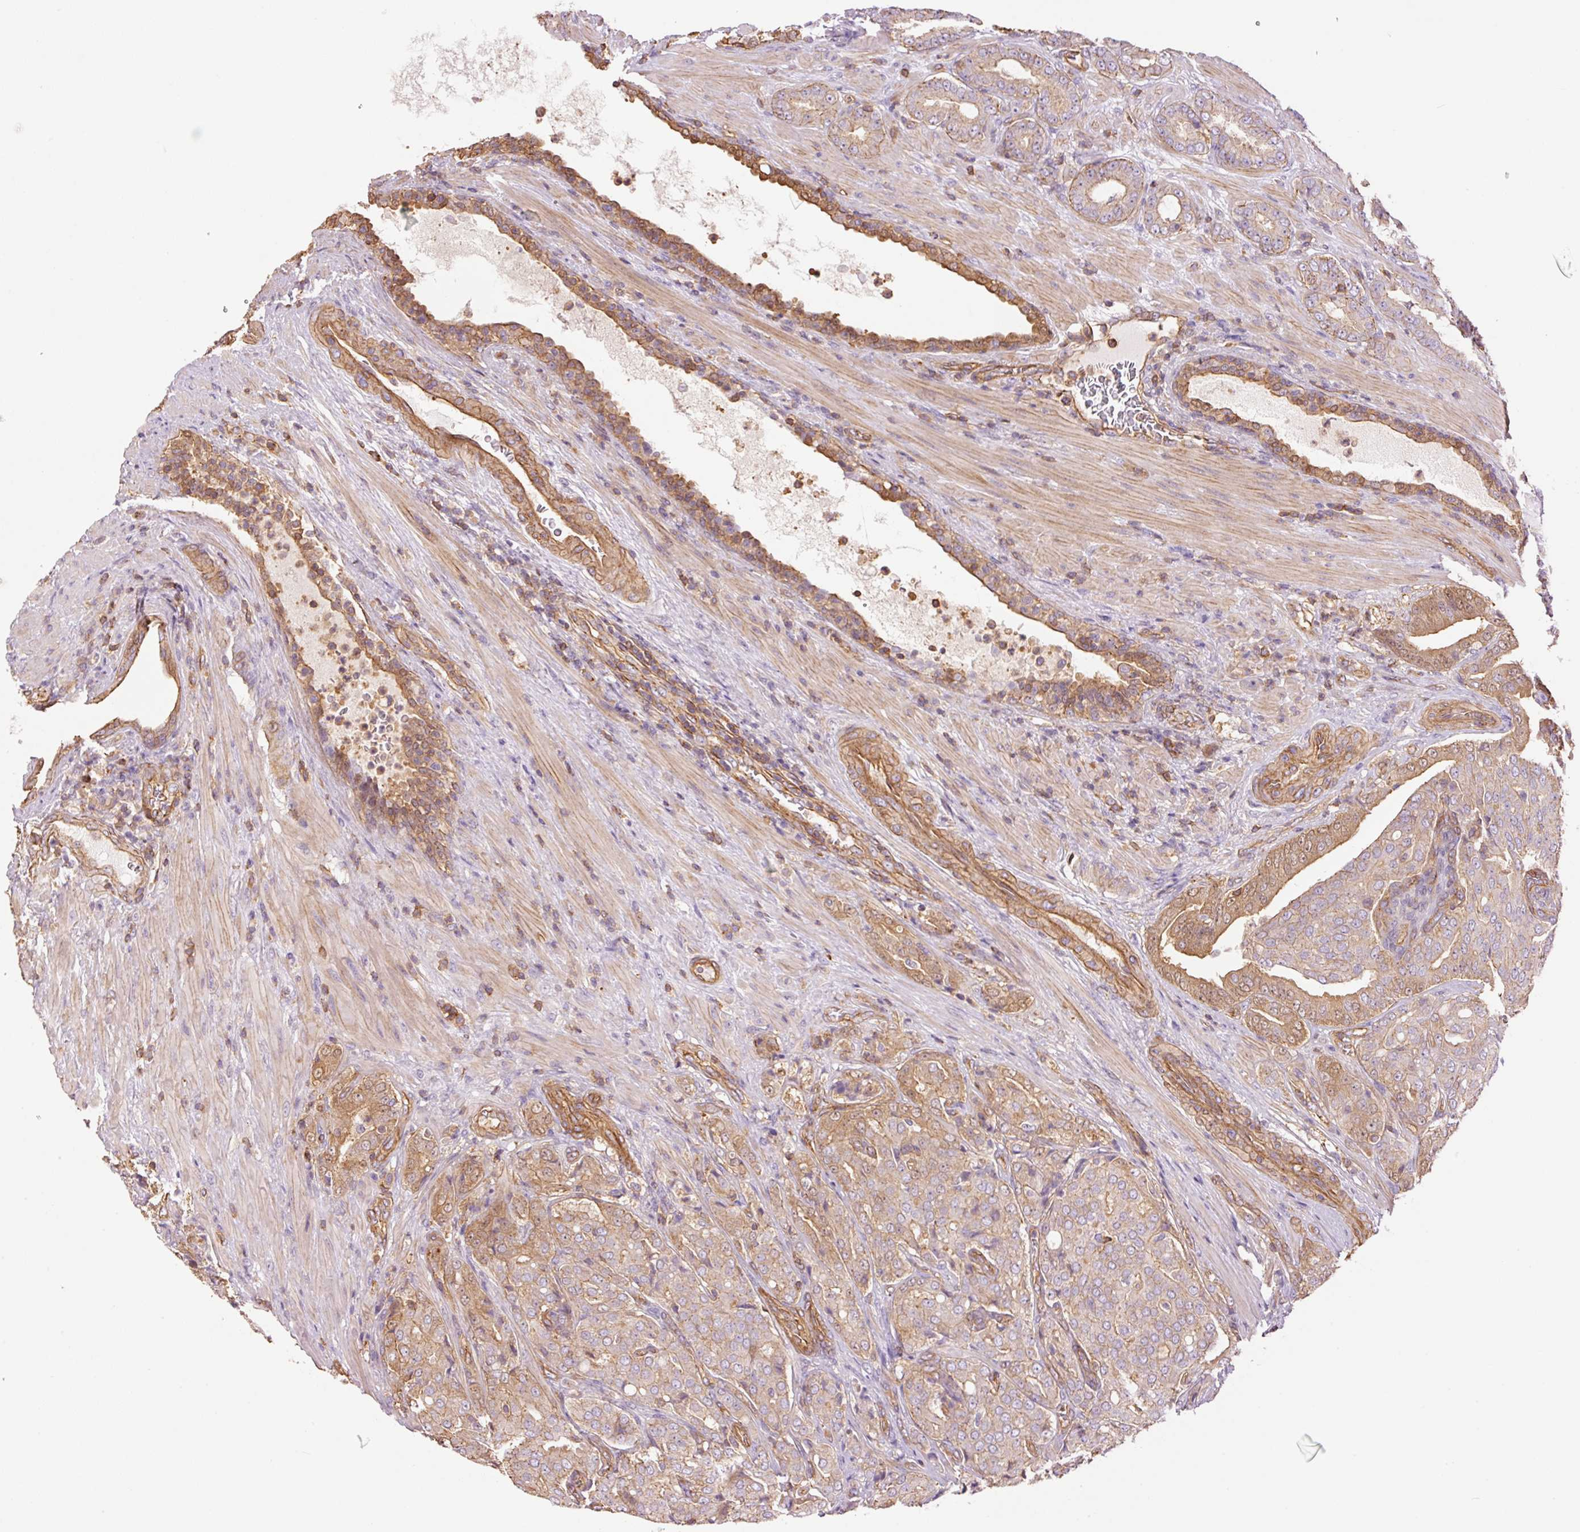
{"staining": {"intensity": "weak", "quantity": ">75%", "location": "cytoplasmic/membranous"}, "tissue": "prostate cancer", "cell_type": "Tumor cells", "image_type": "cancer", "snomed": [{"axis": "morphology", "description": "Adenocarcinoma, High grade"}, {"axis": "topography", "description": "Prostate"}], "caption": "Prostate cancer (adenocarcinoma (high-grade)) tissue shows weak cytoplasmic/membranous staining in about >75% of tumor cells, visualized by immunohistochemistry.", "gene": "PPP1R1B", "patient": {"sex": "male", "age": 68}}